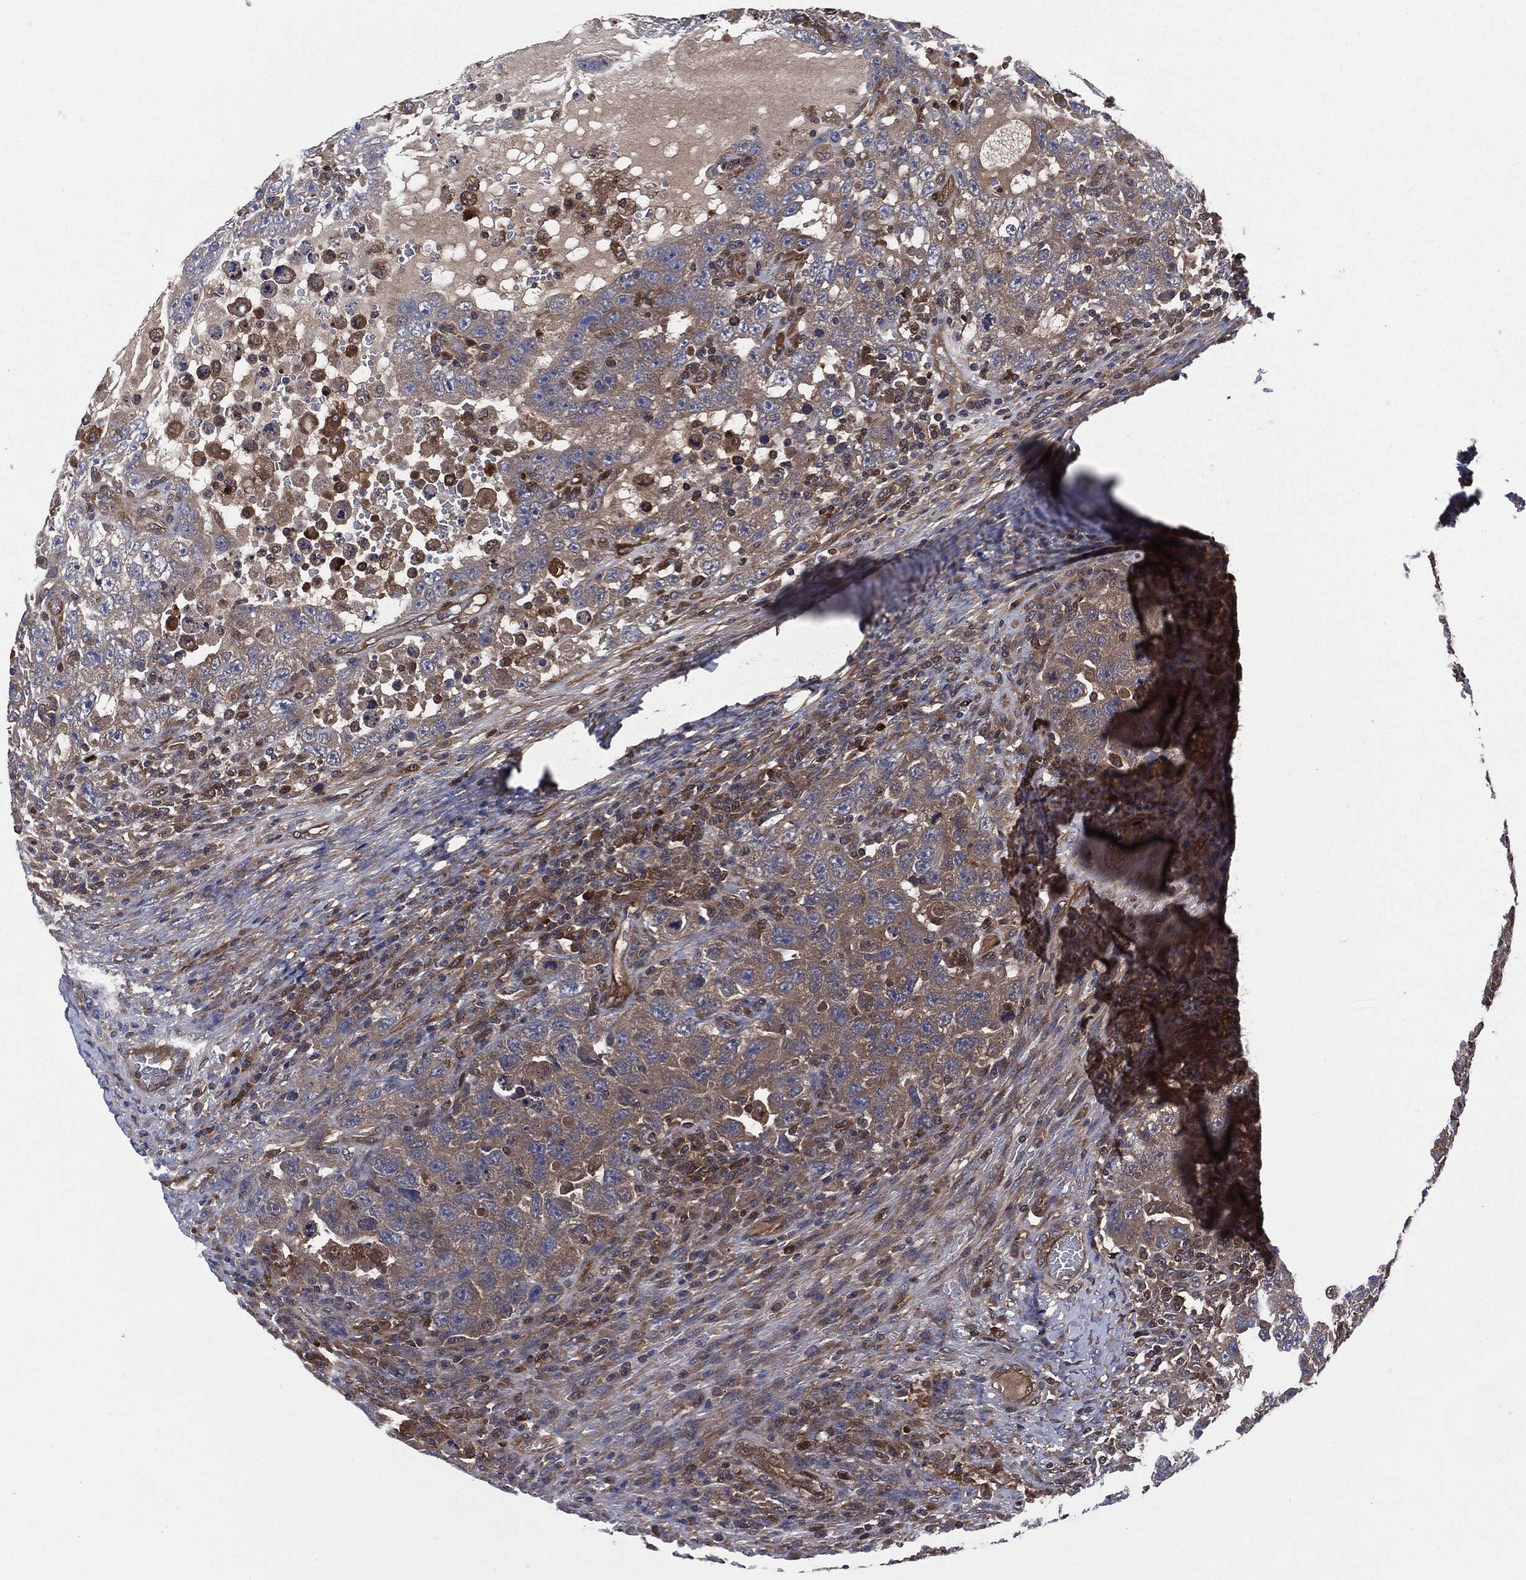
{"staining": {"intensity": "weak", "quantity": "25%-75%", "location": "cytoplasmic/membranous"}, "tissue": "testis cancer", "cell_type": "Tumor cells", "image_type": "cancer", "snomed": [{"axis": "morphology", "description": "Carcinoma, Embryonal, NOS"}, {"axis": "topography", "description": "Testis"}], "caption": "Human testis cancer (embryonal carcinoma) stained with a protein marker displays weak staining in tumor cells.", "gene": "XPNPEP1", "patient": {"sex": "male", "age": 26}}